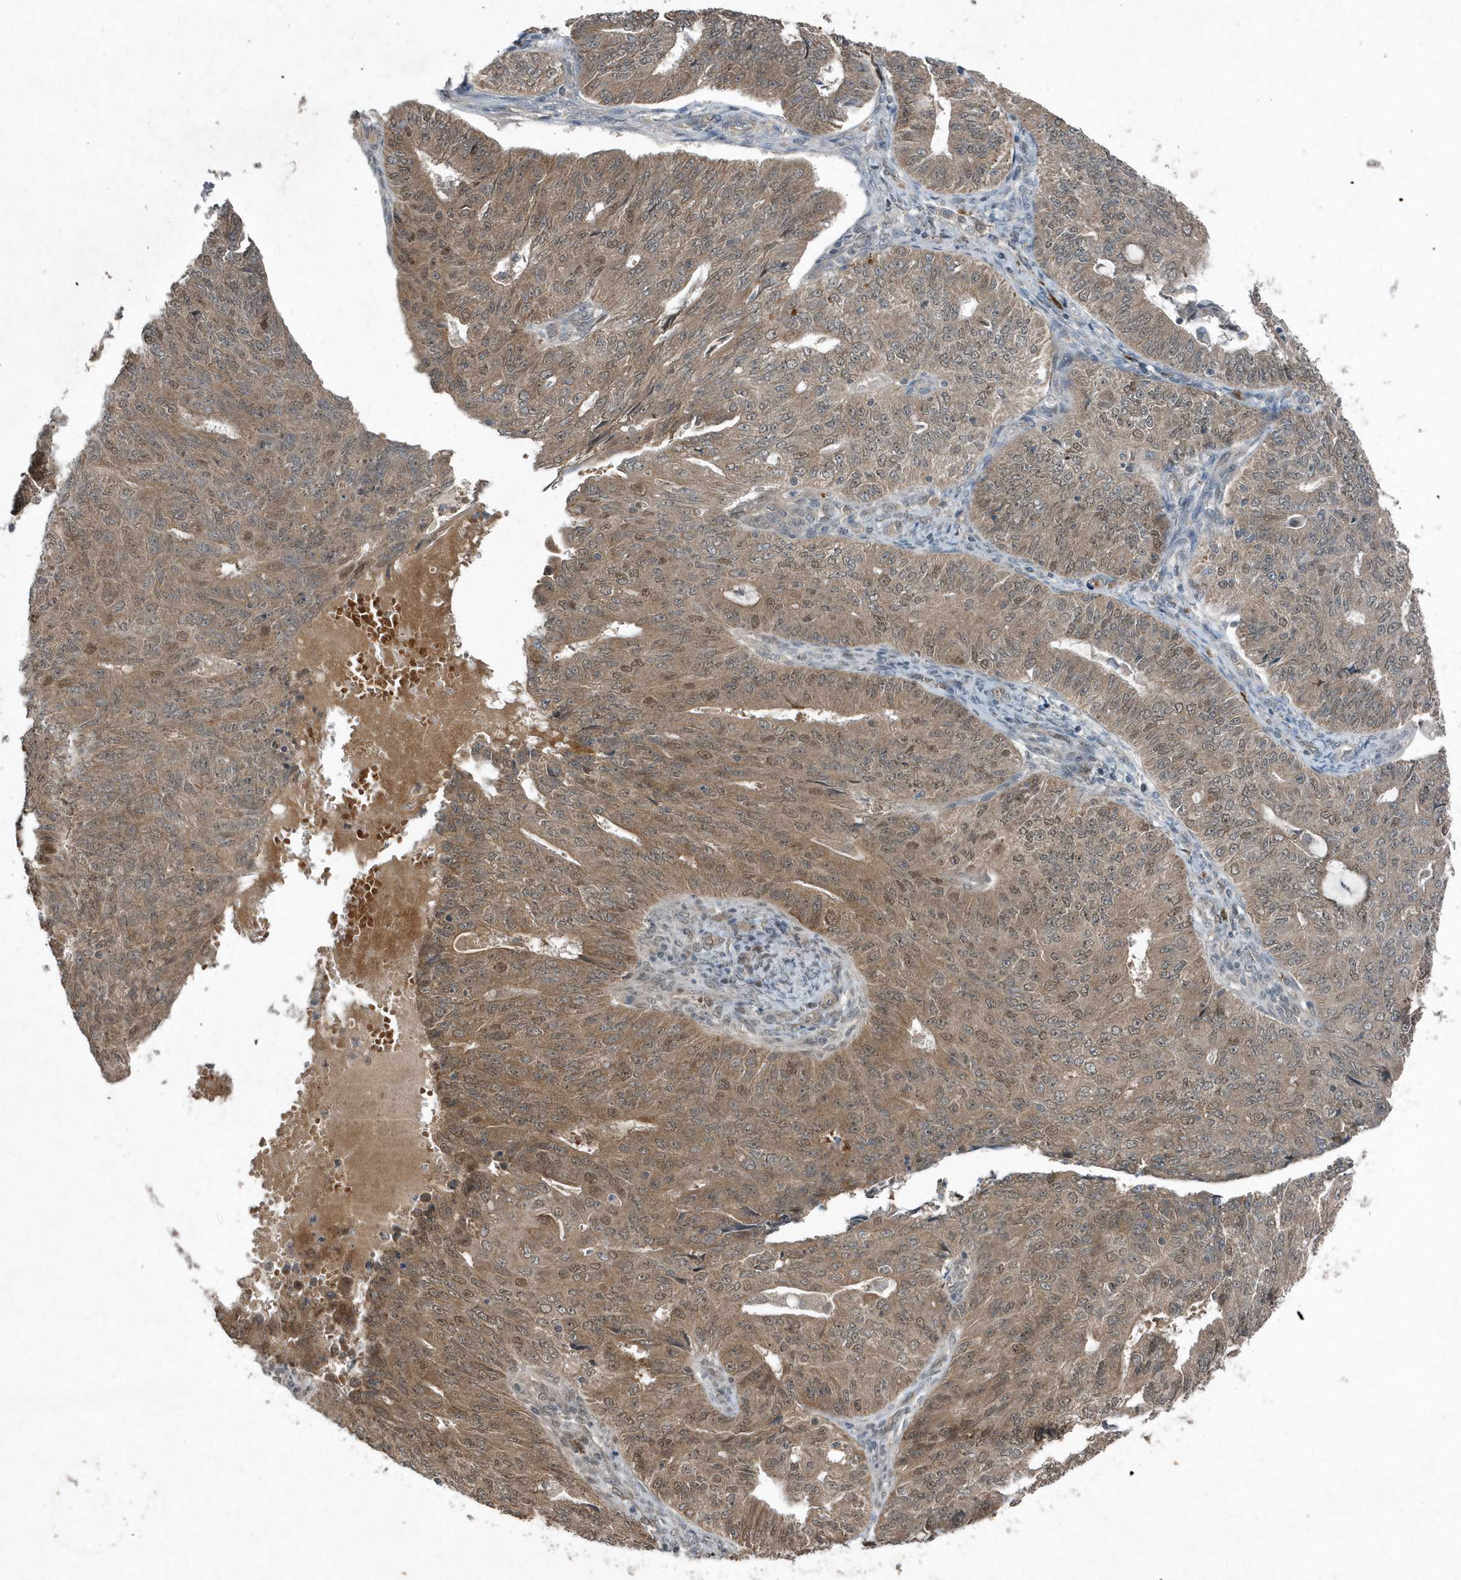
{"staining": {"intensity": "moderate", "quantity": ">75%", "location": "cytoplasmic/membranous,nuclear"}, "tissue": "endometrial cancer", "cell_type": "Tumor cells", "image_type": "cancer", "snomed": [{"axis": "morphology", "description": "Adenocarcinoma, NOS"}, {"axis": "topography", "description": "Endometrium"}], "caption": "Immunohistochemistry (IHC) image of human adenocarcinoma (endometrial) stained for a protein (brown), which exhibits medium levels of moderate cytoplasmic/membranous and nuclear expression in approximately >75% of tumor cells.", "gene": "QTRT2", "patient": {"sex": "female", "age": 32}}